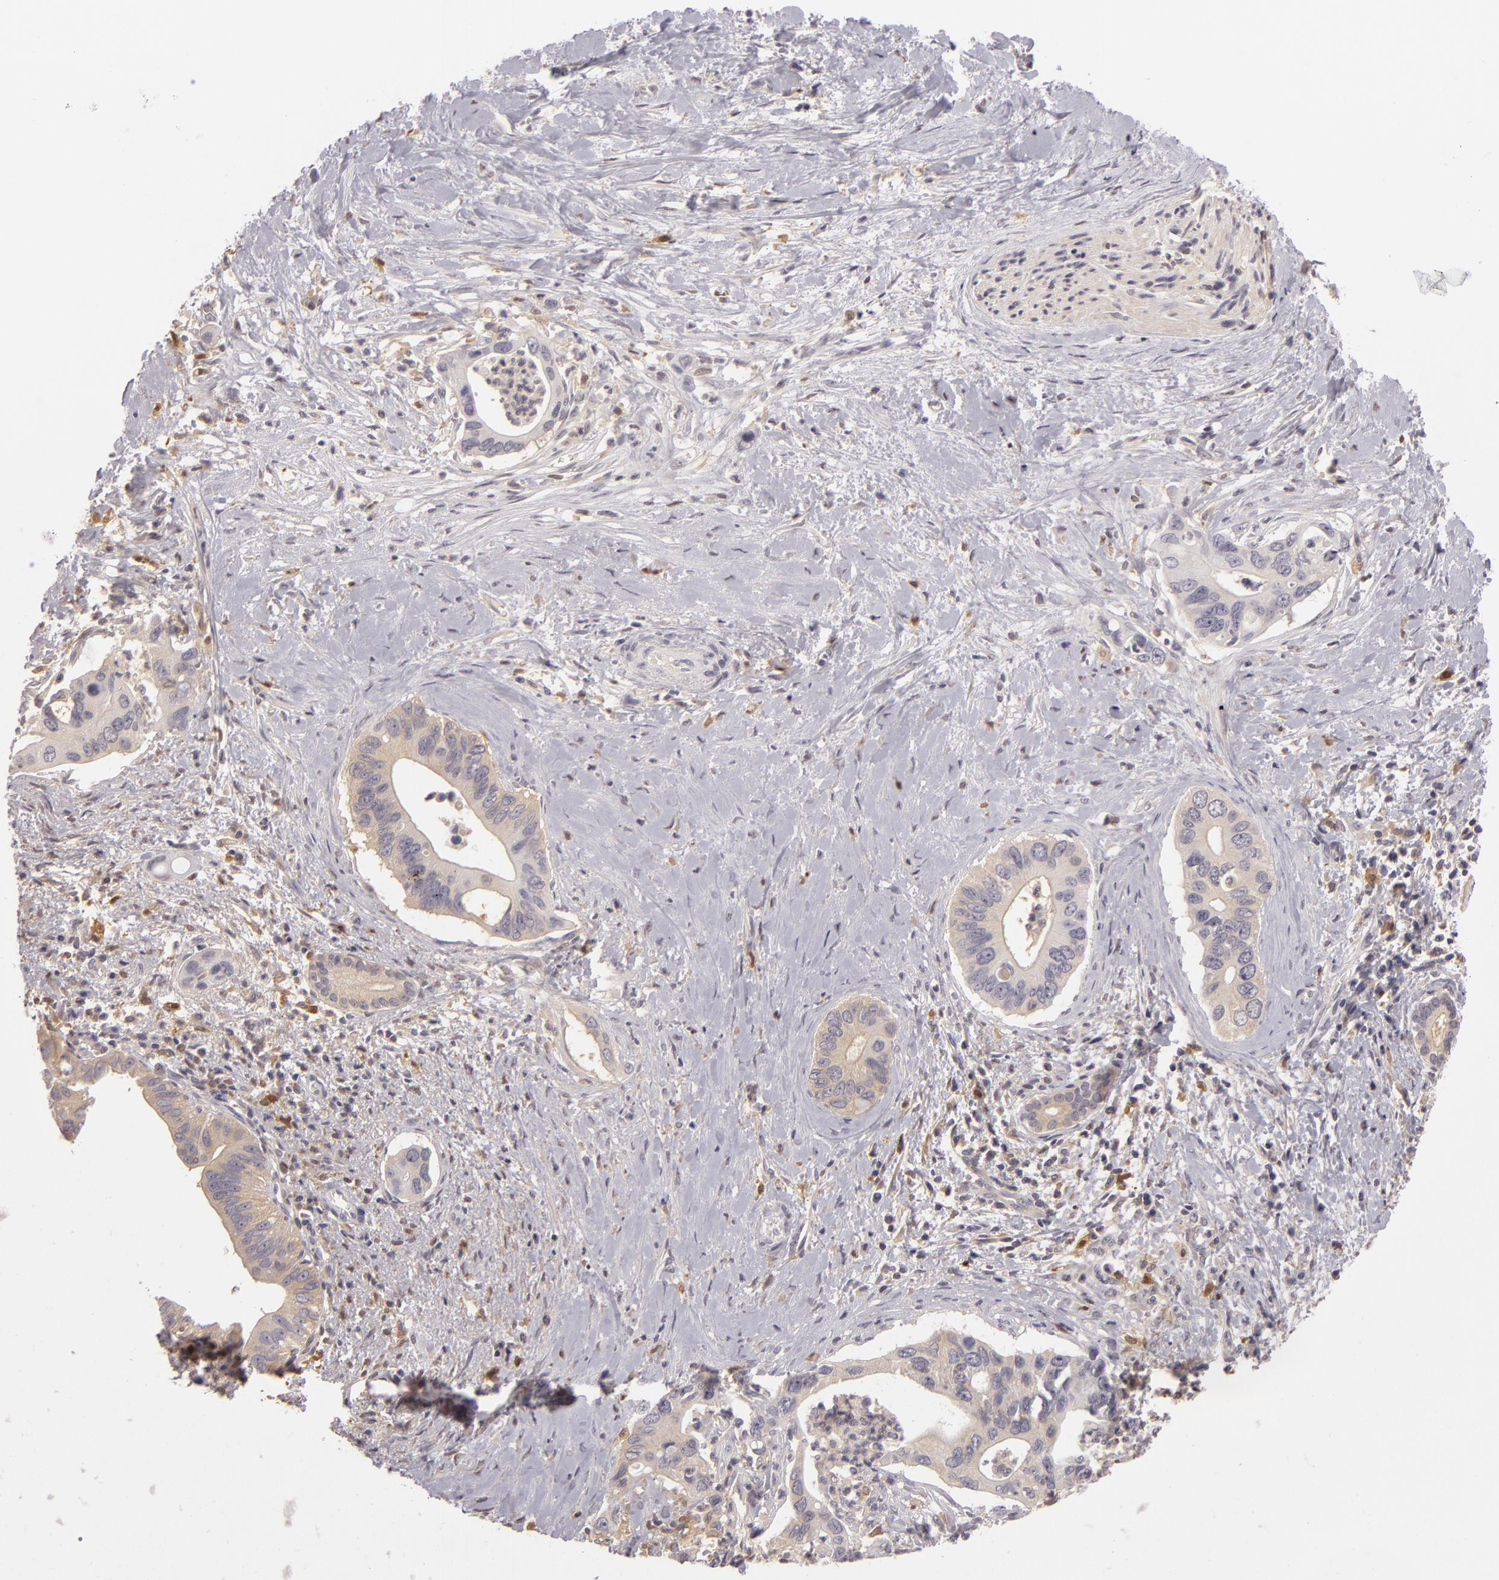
{"staining": {"intensity": "negative", "quantity": "none", "location": "none"}, "tissue": "liver cancer", "cell_type": "Tumor cells", "image_type": "cancer", "snomed": [{"axis": "morphology", "description": "Cholangiocarcinoma"}, {"axis": "topography", "description": "Liver"}], "caption": "Immunohistochemistry (IHC) photomicrograph of human liver cancer stained for a protein (brown), which reveals no expression in tumor cells.", "gene": "GNPDA1", "patient": {"sex": "female", "age": 65}}